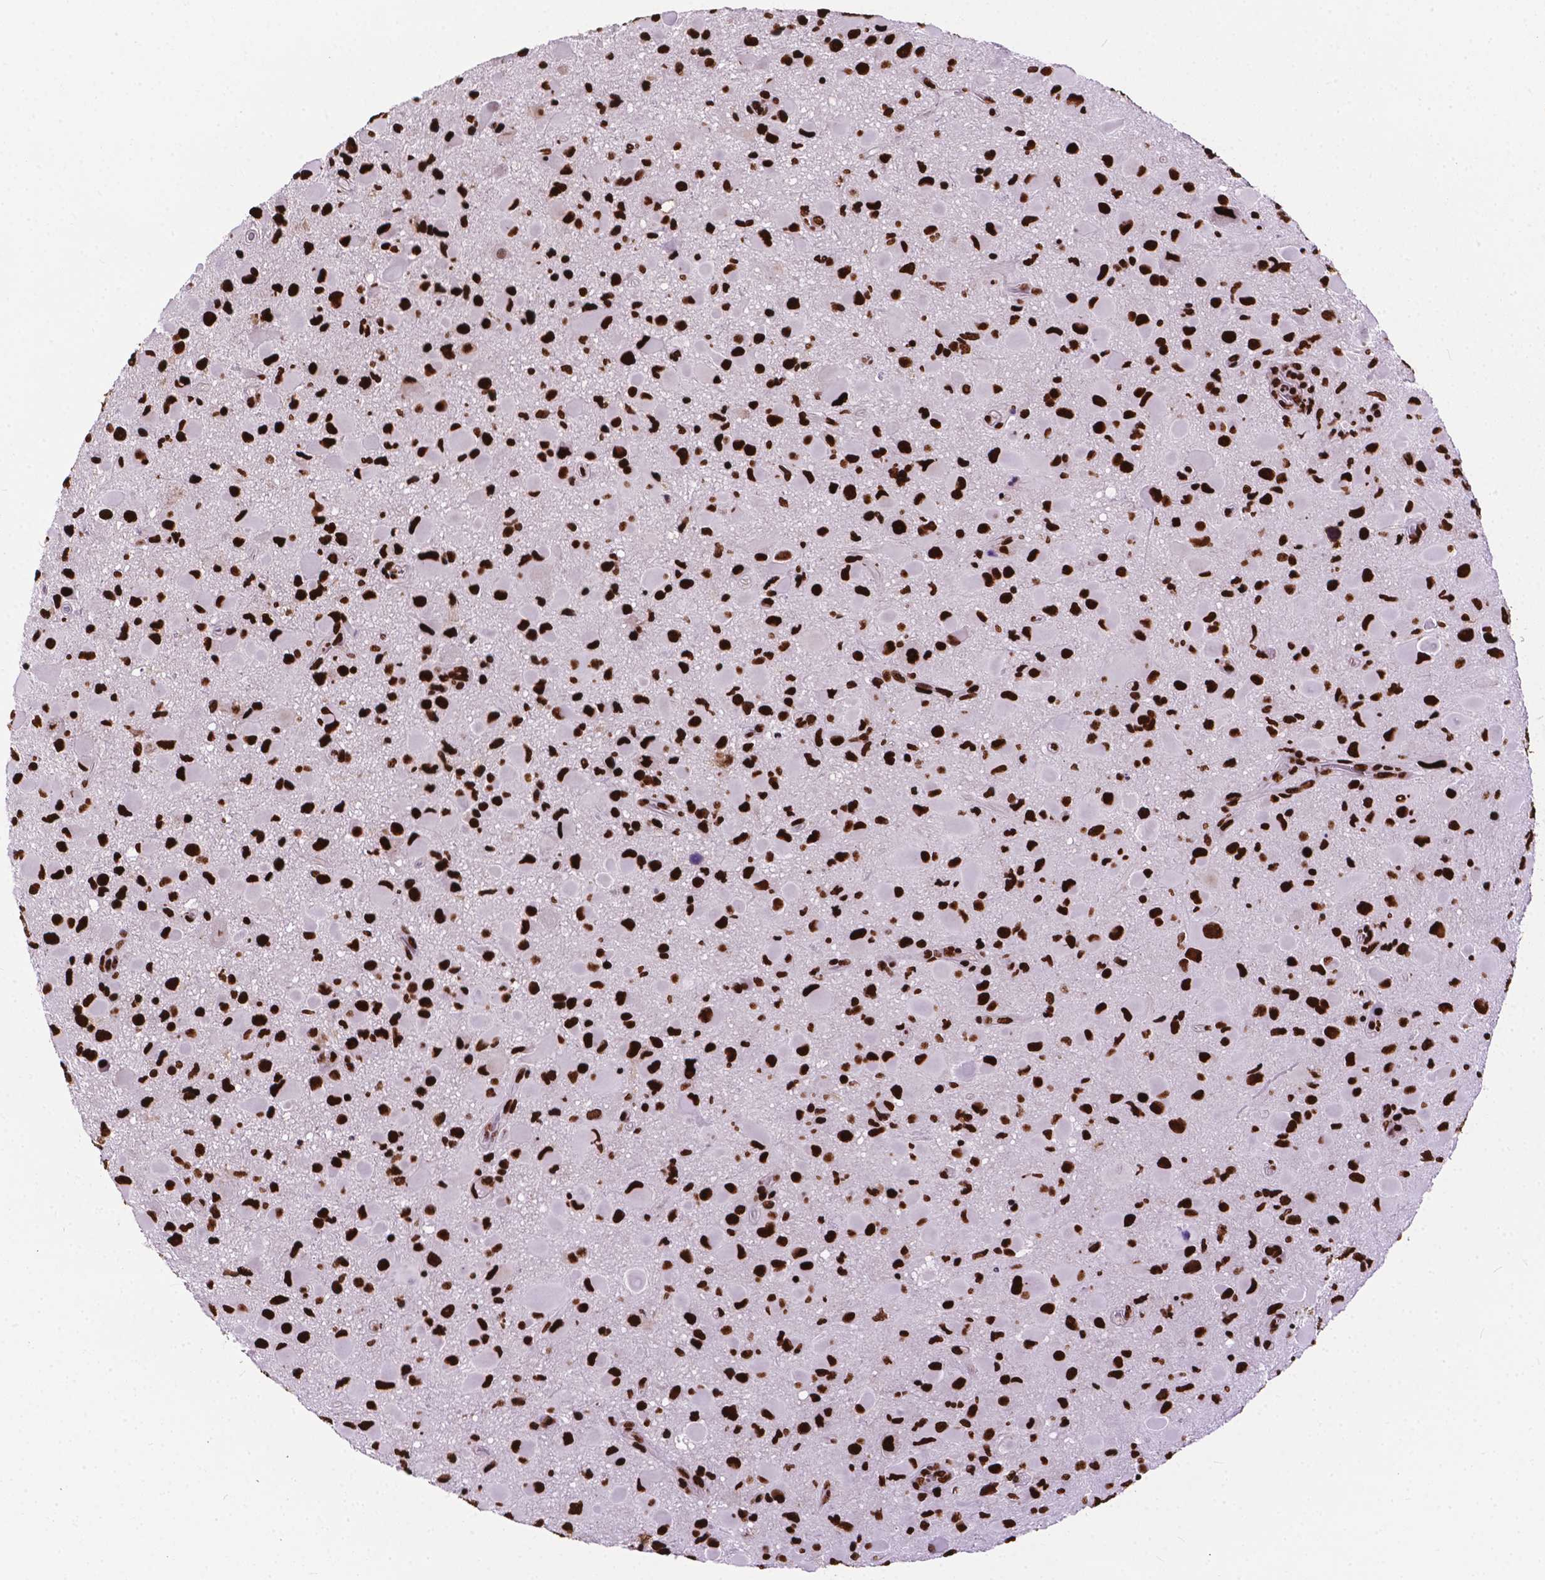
{"staining": {"intensity": "strong", "quantity": ">75%", "location": "nuclear"}, "tissue": "glioma", "cell_type": "Tumor cells", "image_type": "cancer", "snomed": [{"axis": "morphology", "description": "Glioma, malignant, Low grade"}, {"axis": "topography", "description": "Brain"}], "caption": "Human glioma stained with a brown dye reveals strong nuclear positive staining in approximately >75% of tumor cells.", "gene": "SMIM5", "patient": {"sex": "female", "age": 32}}